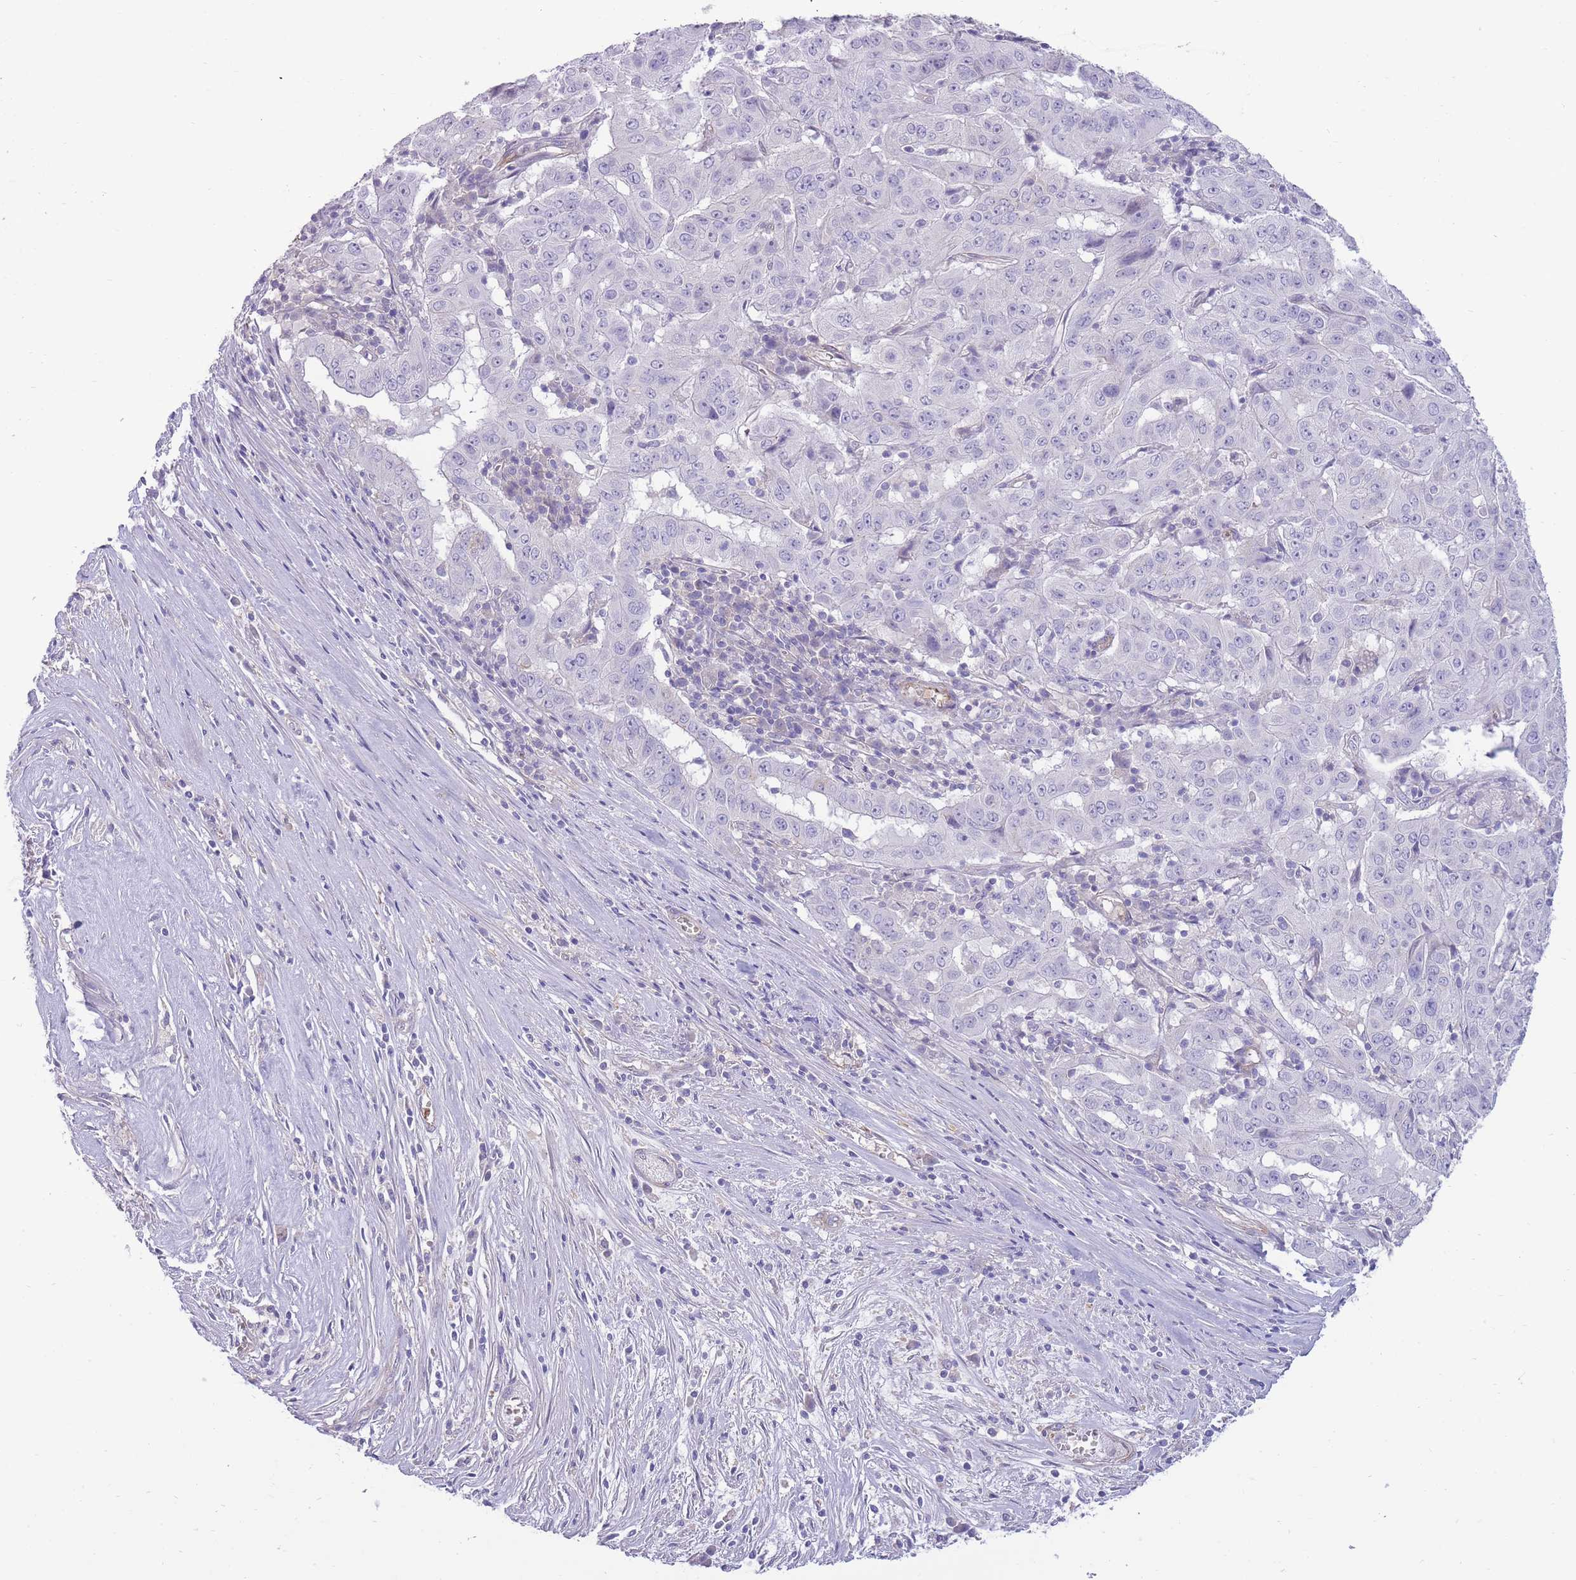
{"staining": {"intensity": "negative", "quantity": "none", "location": "none"}, "tissue": "pancreatic cancer", "cell_type": "Tumor cells", "image_type": "cancer", "snomed": [{"axis": "morphology", "description": "Adenocarcinoma, NOS"}, {"axis": "topography", "description": "Pancreas"}], "caption": "This is a image of IHC staining of adenocarcinoma (pancreatic), which shows no expression in tumor cells.", "gene": "RGS11", "patient": {"sex": "male", "age": 63}}